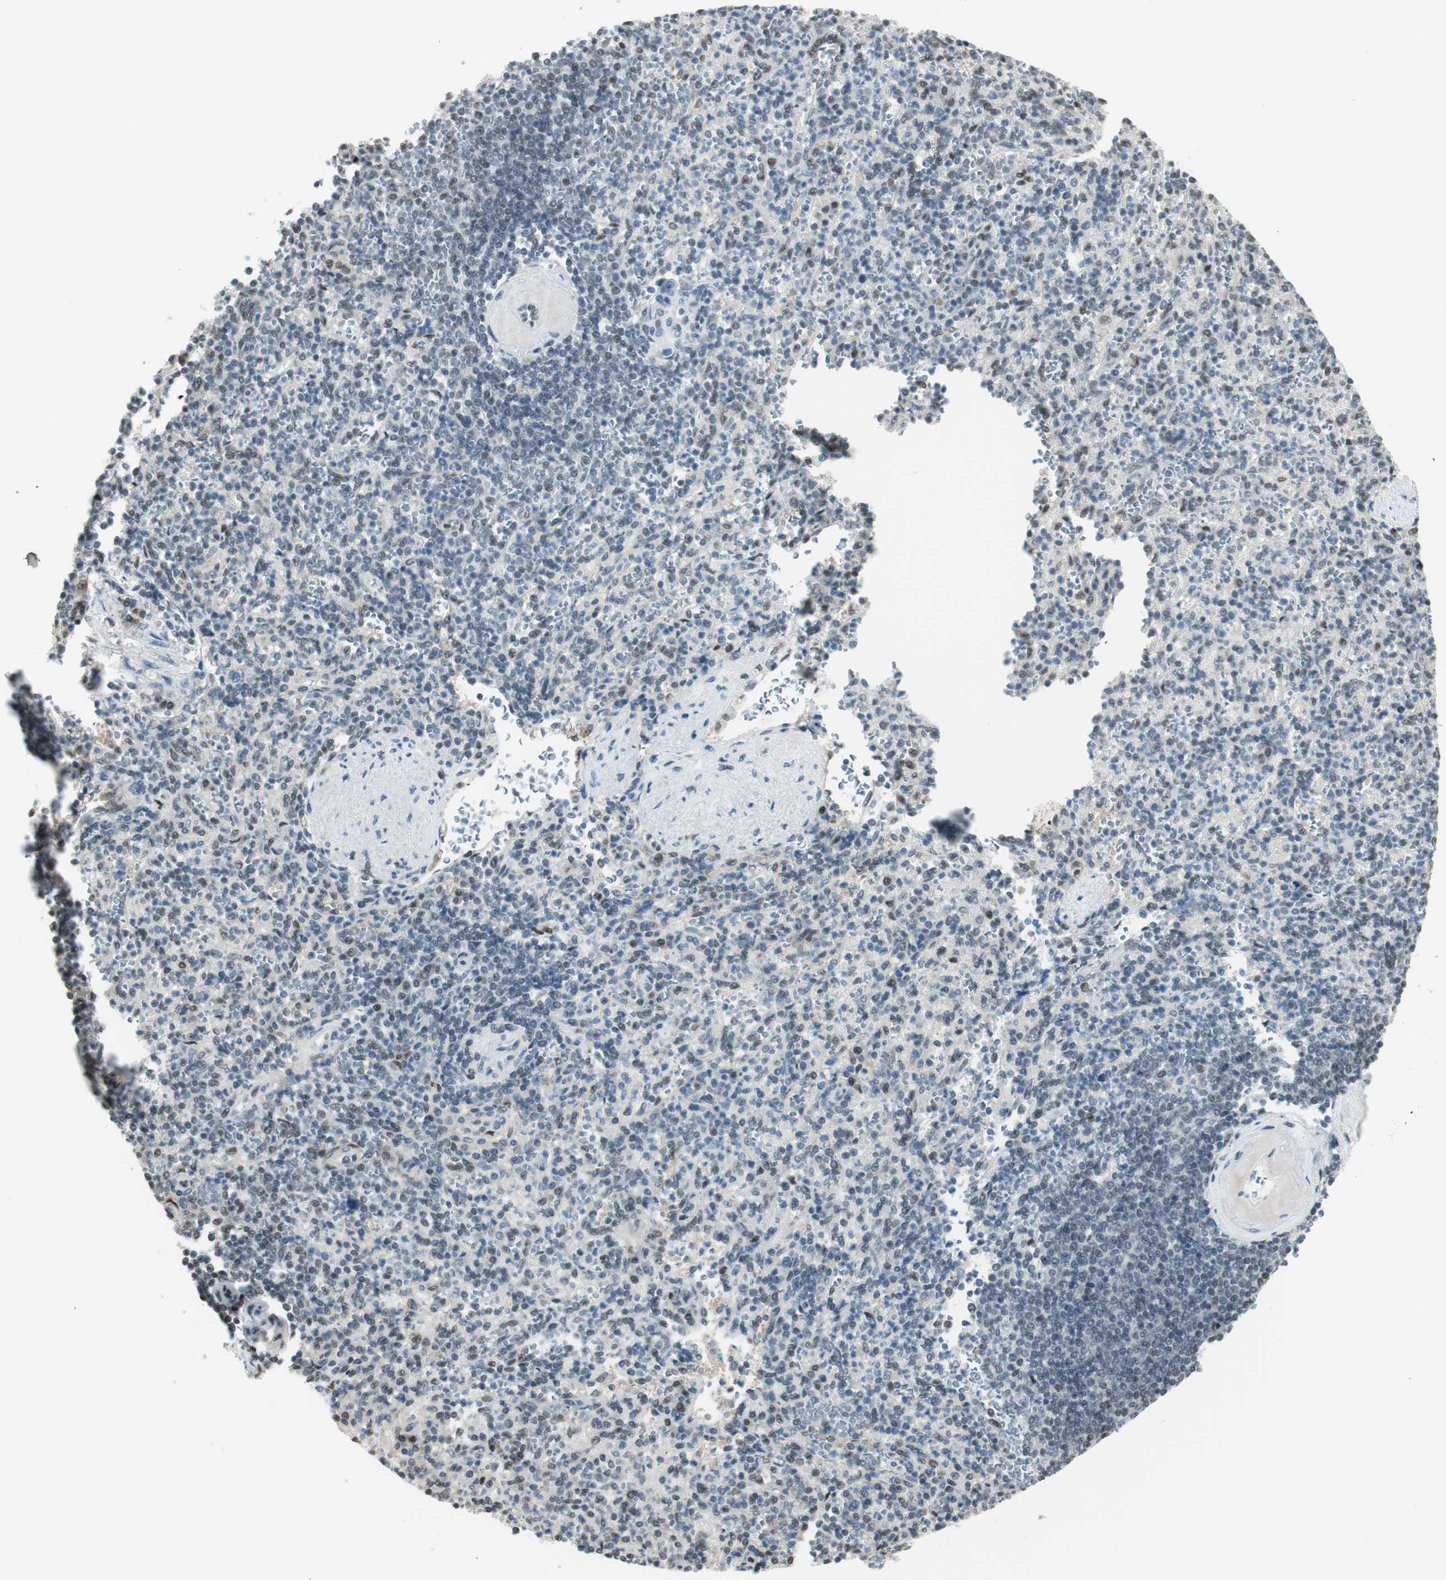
{"staining": {"intensity": "weak", "quantity": "<25%", "location": "nuclear"}, "tissue": "spleen", "cell_type": "Cells in red pulp", "image_type": "normal", "snomed": [{"axis": "morphology", "description": "Normal tissue, NOS"}, {"axis": "topography", "description": "Spleen"}], "caption": "Immunohistochemical staining of unremarkable human spleen displays no significant expression in cells in red pulp.", "gene": "LONP2", "patient": {"sex": "female", "age": 74}}